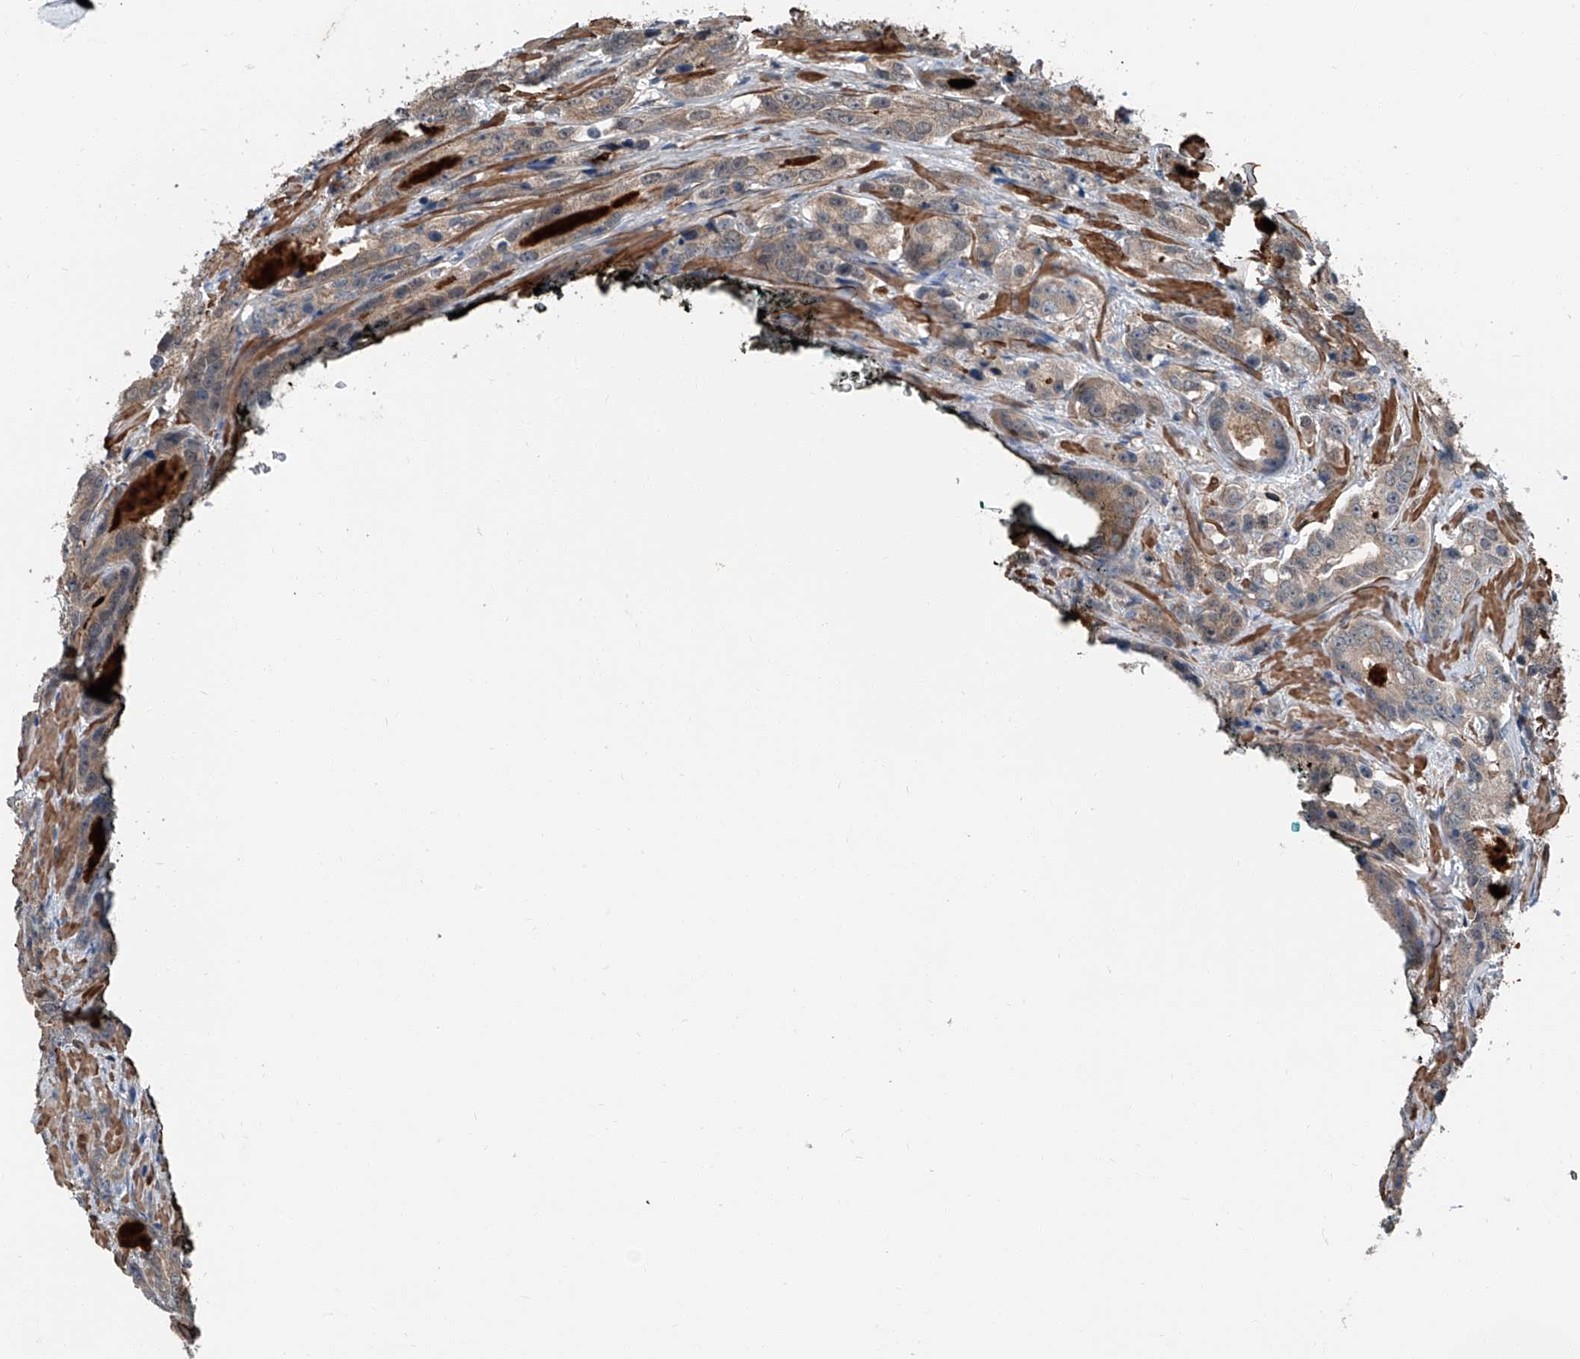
{"staining": {"intensity": "weak", "quantity": ">75%", "location": "cytoplasmic/membranous"}, "tissue": "prostate cancer", "cell_type": "Tumor cells", "image_type": "cancer", "snomed": [{"axis": "morphology", "description": "Adenocarcinoma, High grade"}, {"axis": "topography", "description": "Prostate"}], "caption": "The micrograph exhibits a brown stain indicating the presence of a protein in the cytoplasmic/membranous of tumor cells in high-grade adenocarcinoma (prostate).", "gene": "HSPA6", "patient": {"sex": "male", "age": 62}}